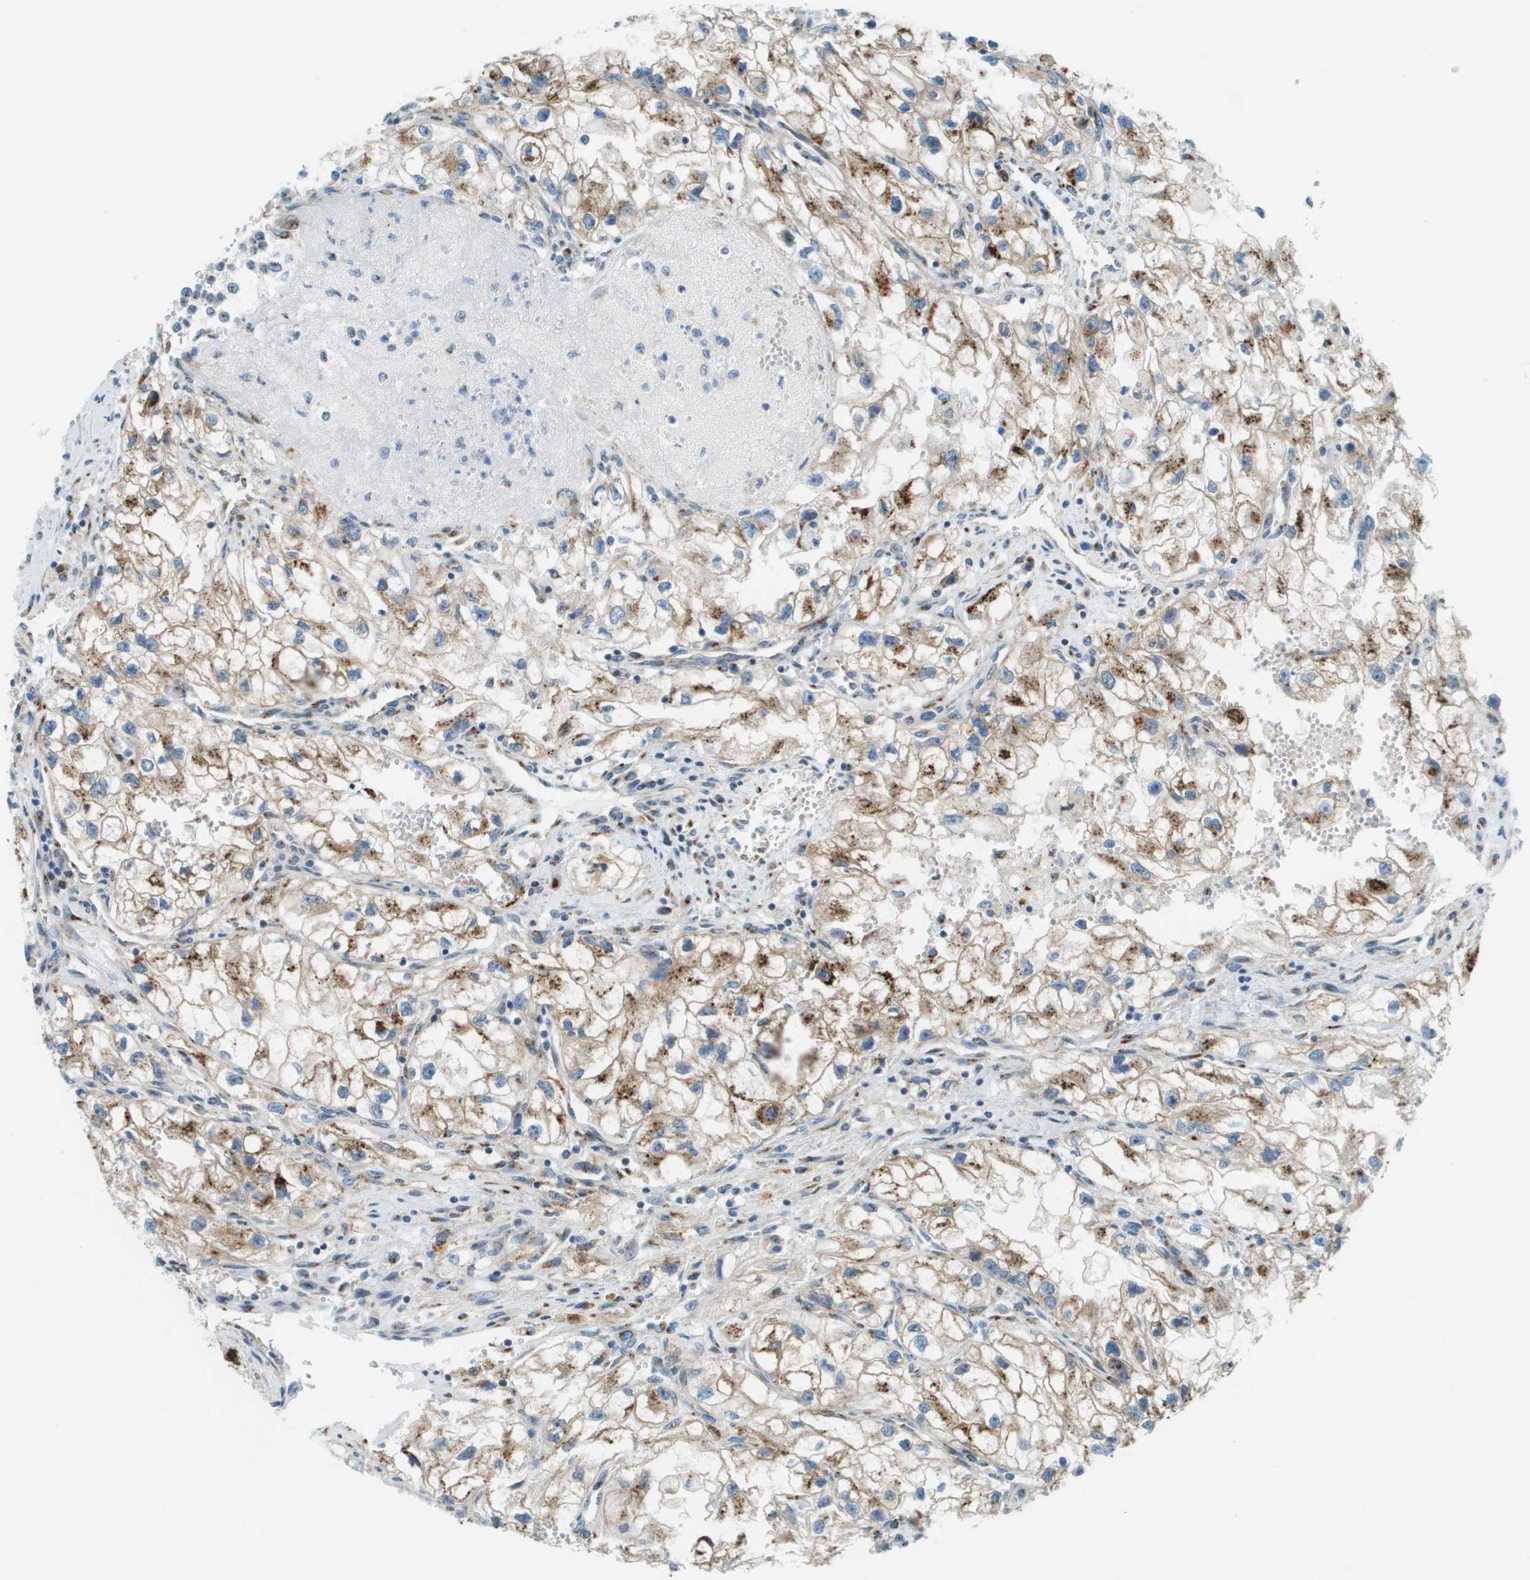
{"staining": {"intensity": "moderate", "quantity": ">75%", "location": "cytoplasmic/membranous"}, "tissue": "renal cancer", "cell_type": "Tumor cells", "image_type": "cancer", "snomed": [{"axis": "morphology", "description": "Adenocarcinoma, NOS"}, {"axis": "topography", "description": "Kidney"}], "caption": "An image of human renal cancer (adenocarcinoma) stained for a protein reveals moderate cytoplasmic/membranous brown staining in tumor cells. Nuclei are stained in blue.", "gene": "ACBD3", "patient": {"sex": "female", "age": 70}}